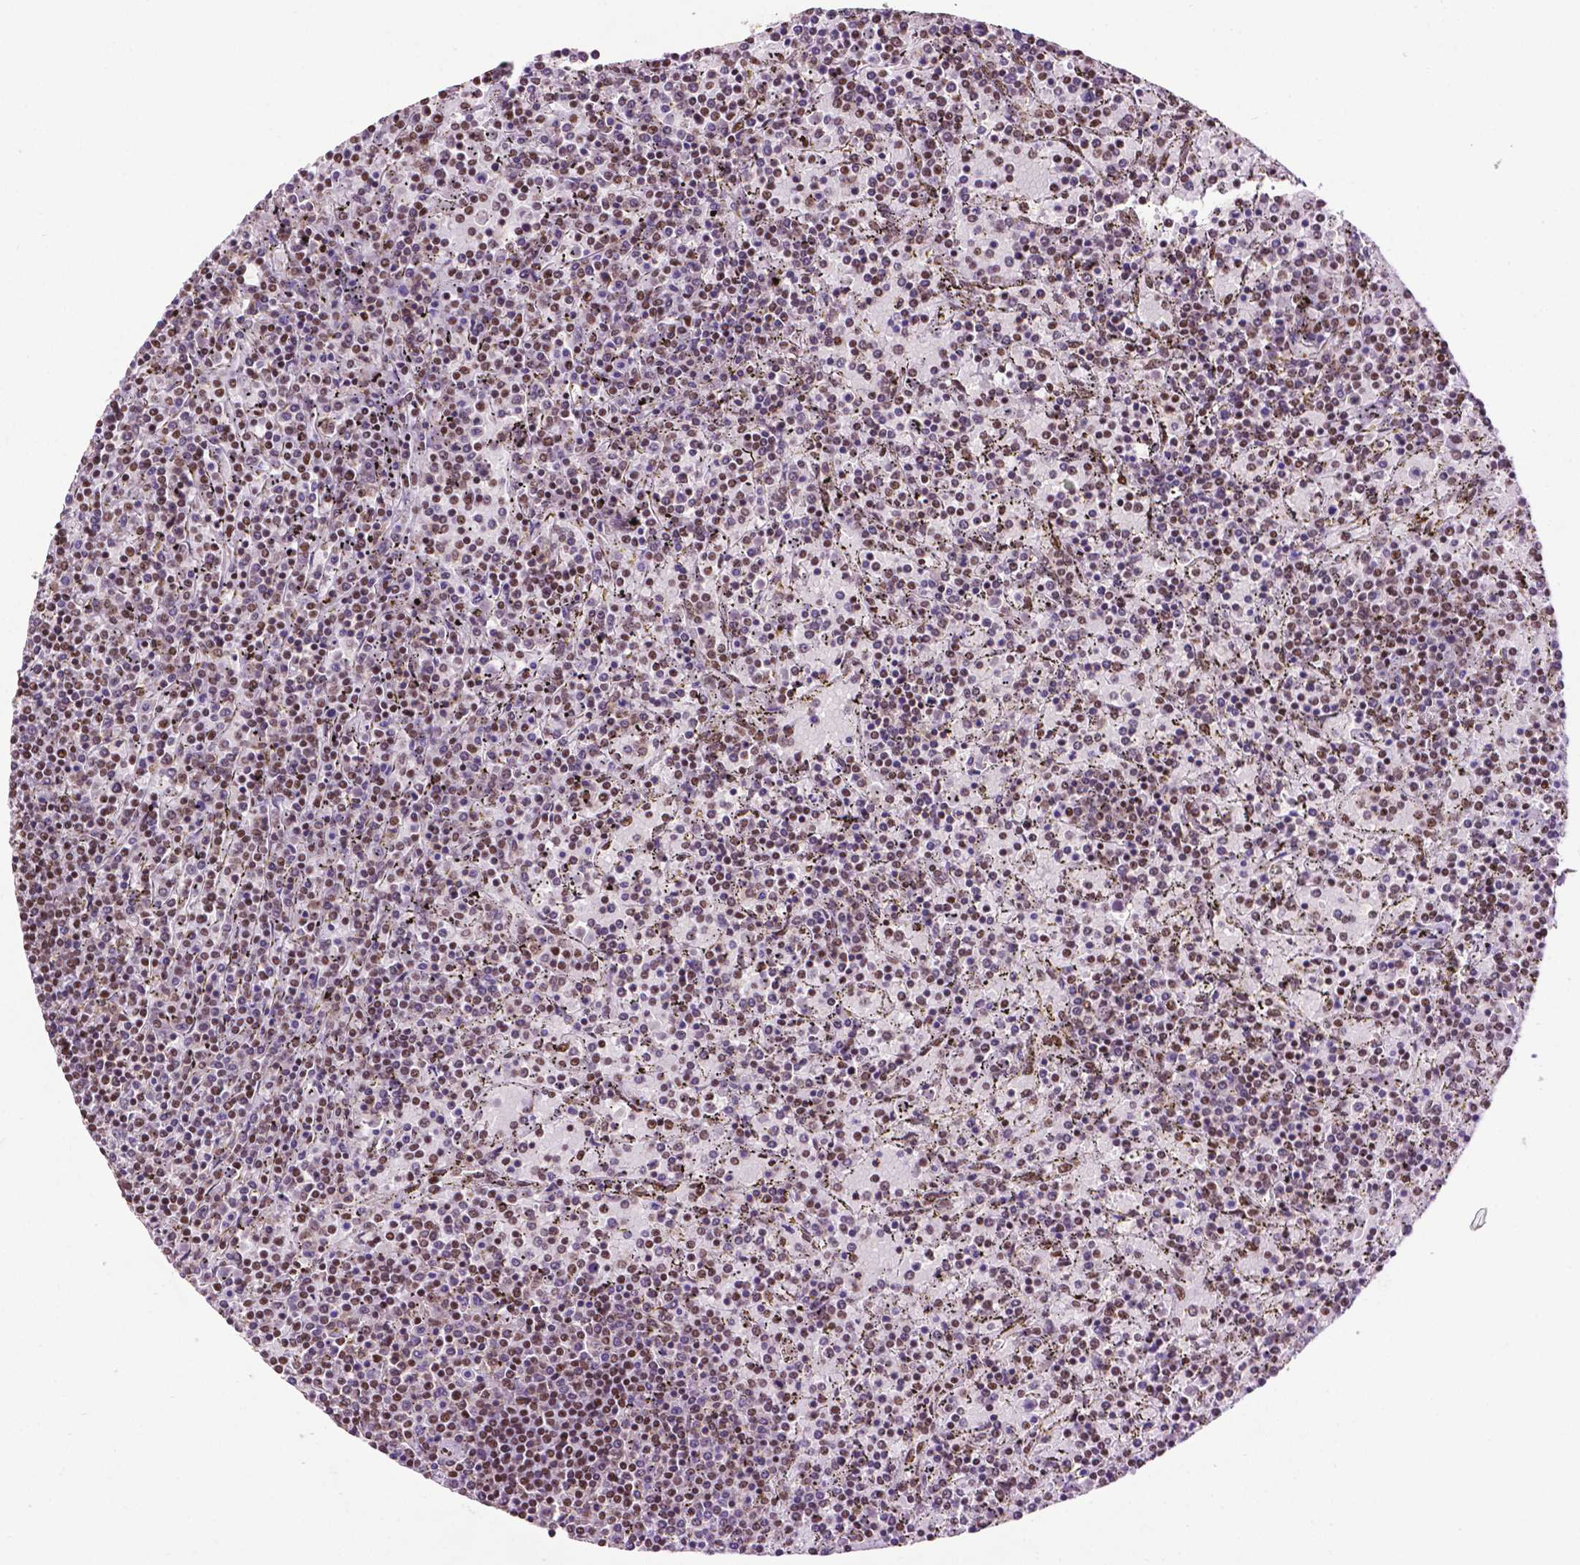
{"staining": {"intensity": "moderate", "quantity": "<25%", "location": "nuclear"}, "tissue": "lymphoma", "cell_type": "Tumor cells", "image_type": "cancer", "snomed": [{"axis": "morphology", "description": "Malignant lymphoma, non-Hodgkin's type, Low grade"}, {"axis": "topography", "description": "Spleen"}], "caption": "This image reveals low-grade malignant lymphoma, non-Hodgkin's type stained with immunohistochemistry to label a protein in brown. The nuclear of tumor cells show moderate positivity for the protein. Nuclei are counter-stained blue.", "gene": "CCAR2", "patient": {"sex": "female", "age": 77}}